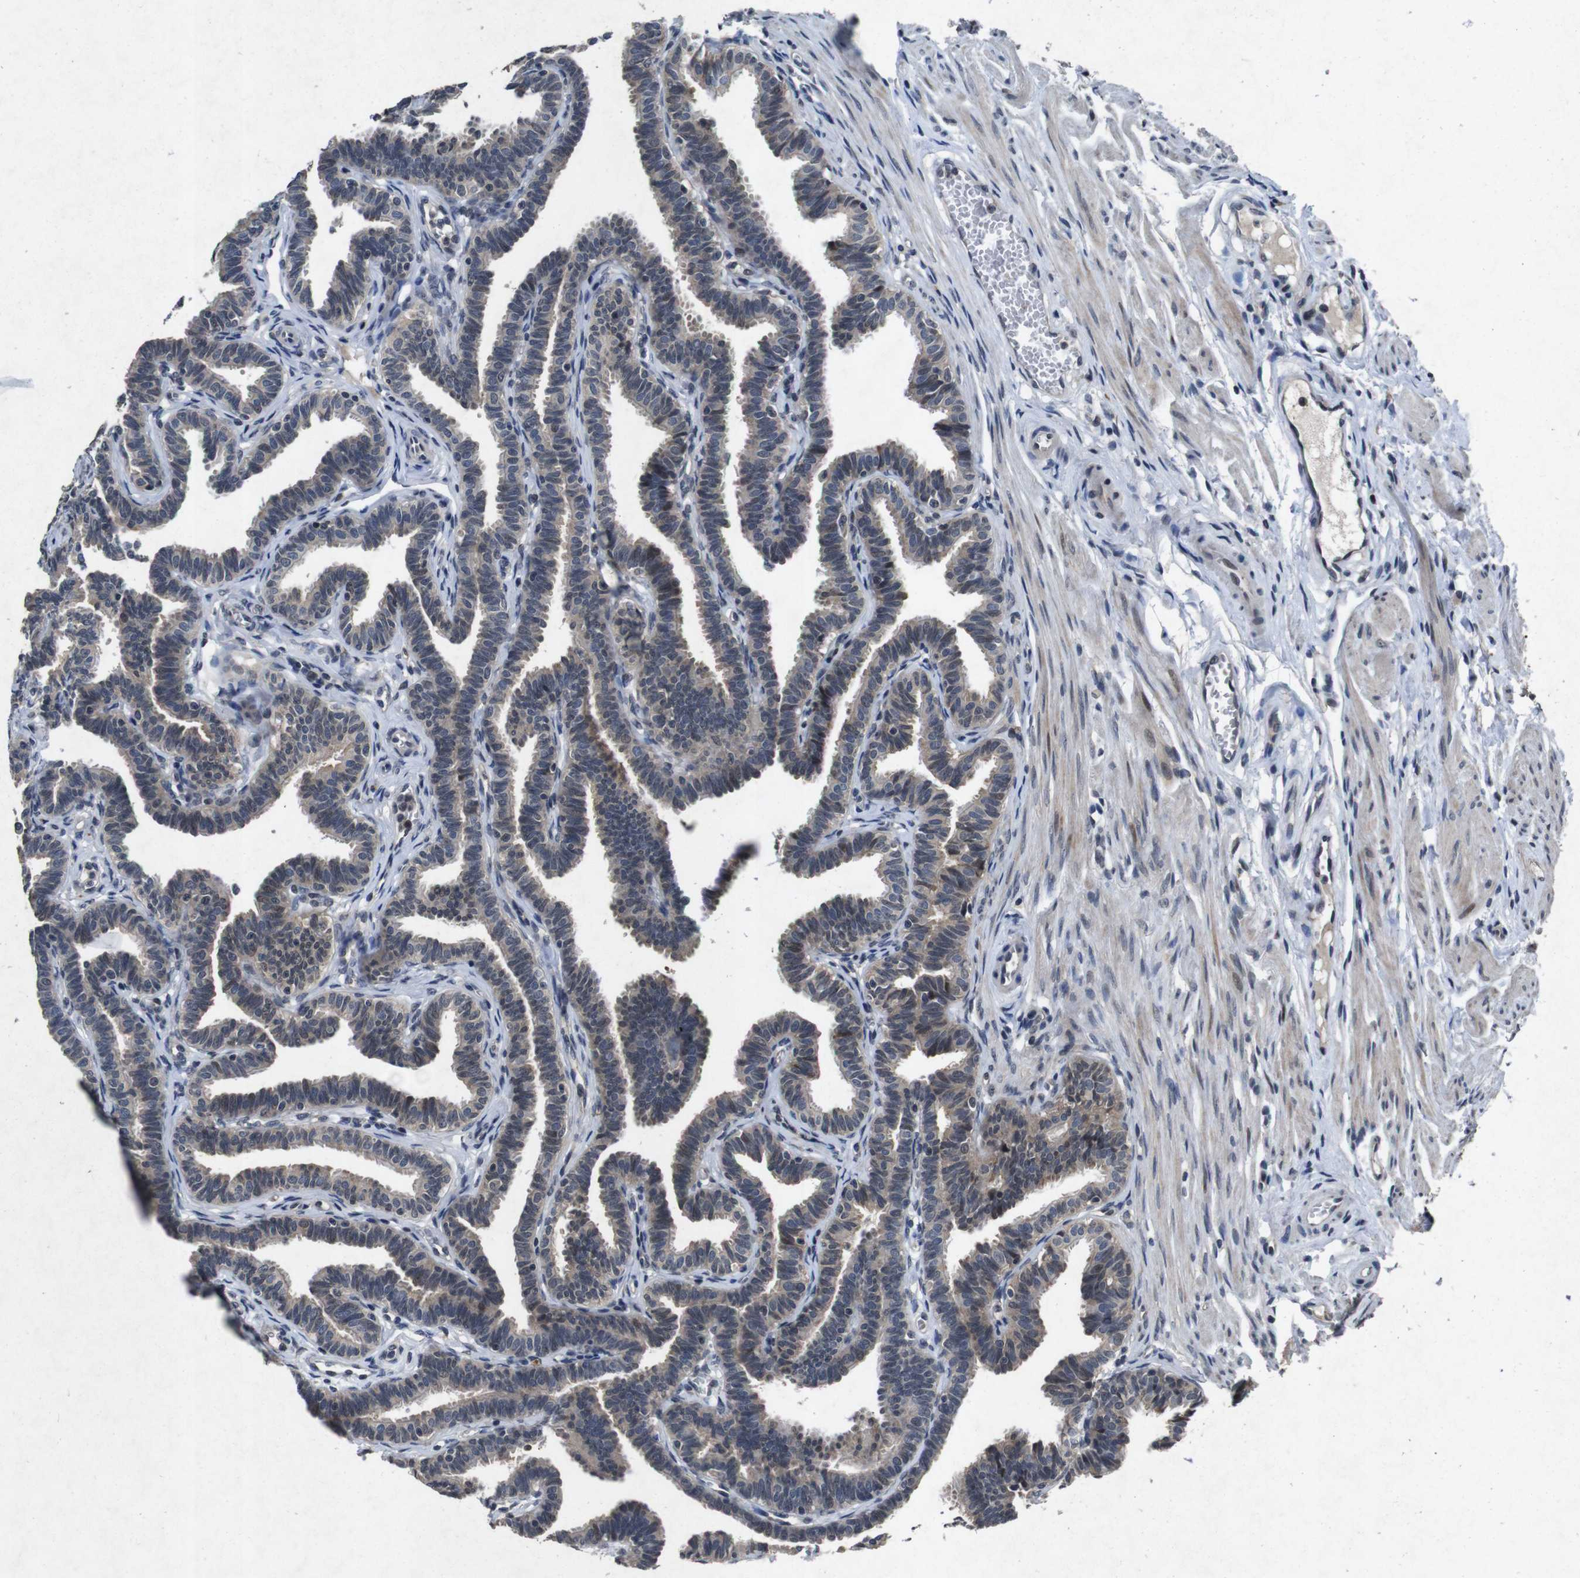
{"staining": {"intensity": "weak", "quantity": "25%-75%", "location": "cytoplasmic/membranous"}, "tissue": "fallopian tube", "cell_type": "Glandular cells", "image_type": "normal", "snomed": [{"axis": "morphology", "description": "Normal tissue, NOS"}, {"axis": "topography", "description": "Fallopian tube"}, {"axis": "topography", "description": "Ovary"}], "caption": "Immunohistochemistry (IHC) micrograph of normal fallopian tube: human fallopian tube stained using immunohistochemistry reveals low levels of weak protein expression localized specifically in the cytoplasmic/membranous of glandular cells, appearing as a cytoplasmic/membranous brown color.", "gene": "AKT3", "patient": {"sex": "female", "age": 23}}